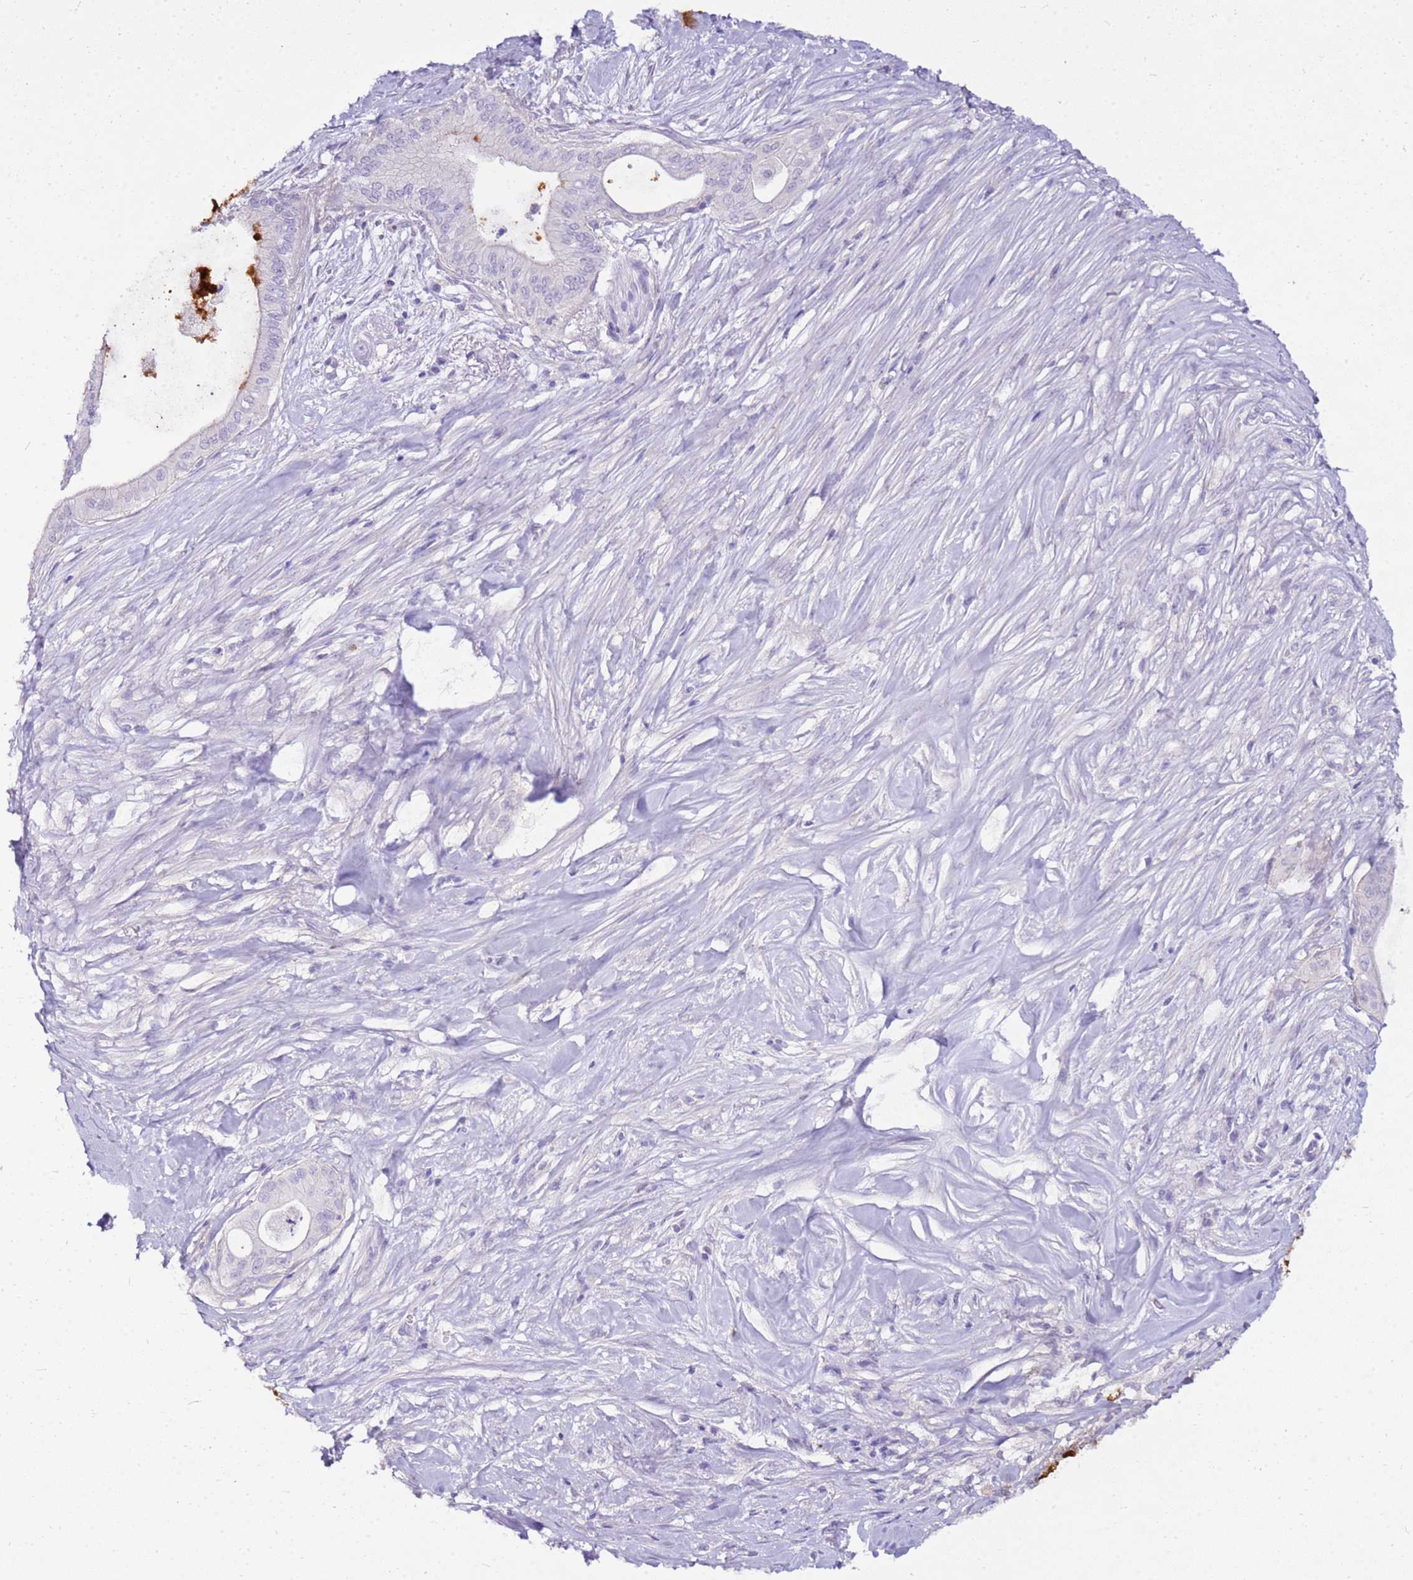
{"staining": {"intensity": "negative", "quantity": "none", "location": "none"}, "tissue": "pancreatic cancer", "cell_type": "Tumor cells", "image_type": "cancer", "snomed": [{"axis": "morphology", "description": "Adenocarcinoma, NOS"}, {"axis": "topography", "description": "Pancreas"}], "caption": "Immunohistochemical staining of pancreatic adenocarcinoma reveals no significant expression in tumor cells.", "gene": "DCDC2B", "patient": {"sex": "male", "age": 78}}